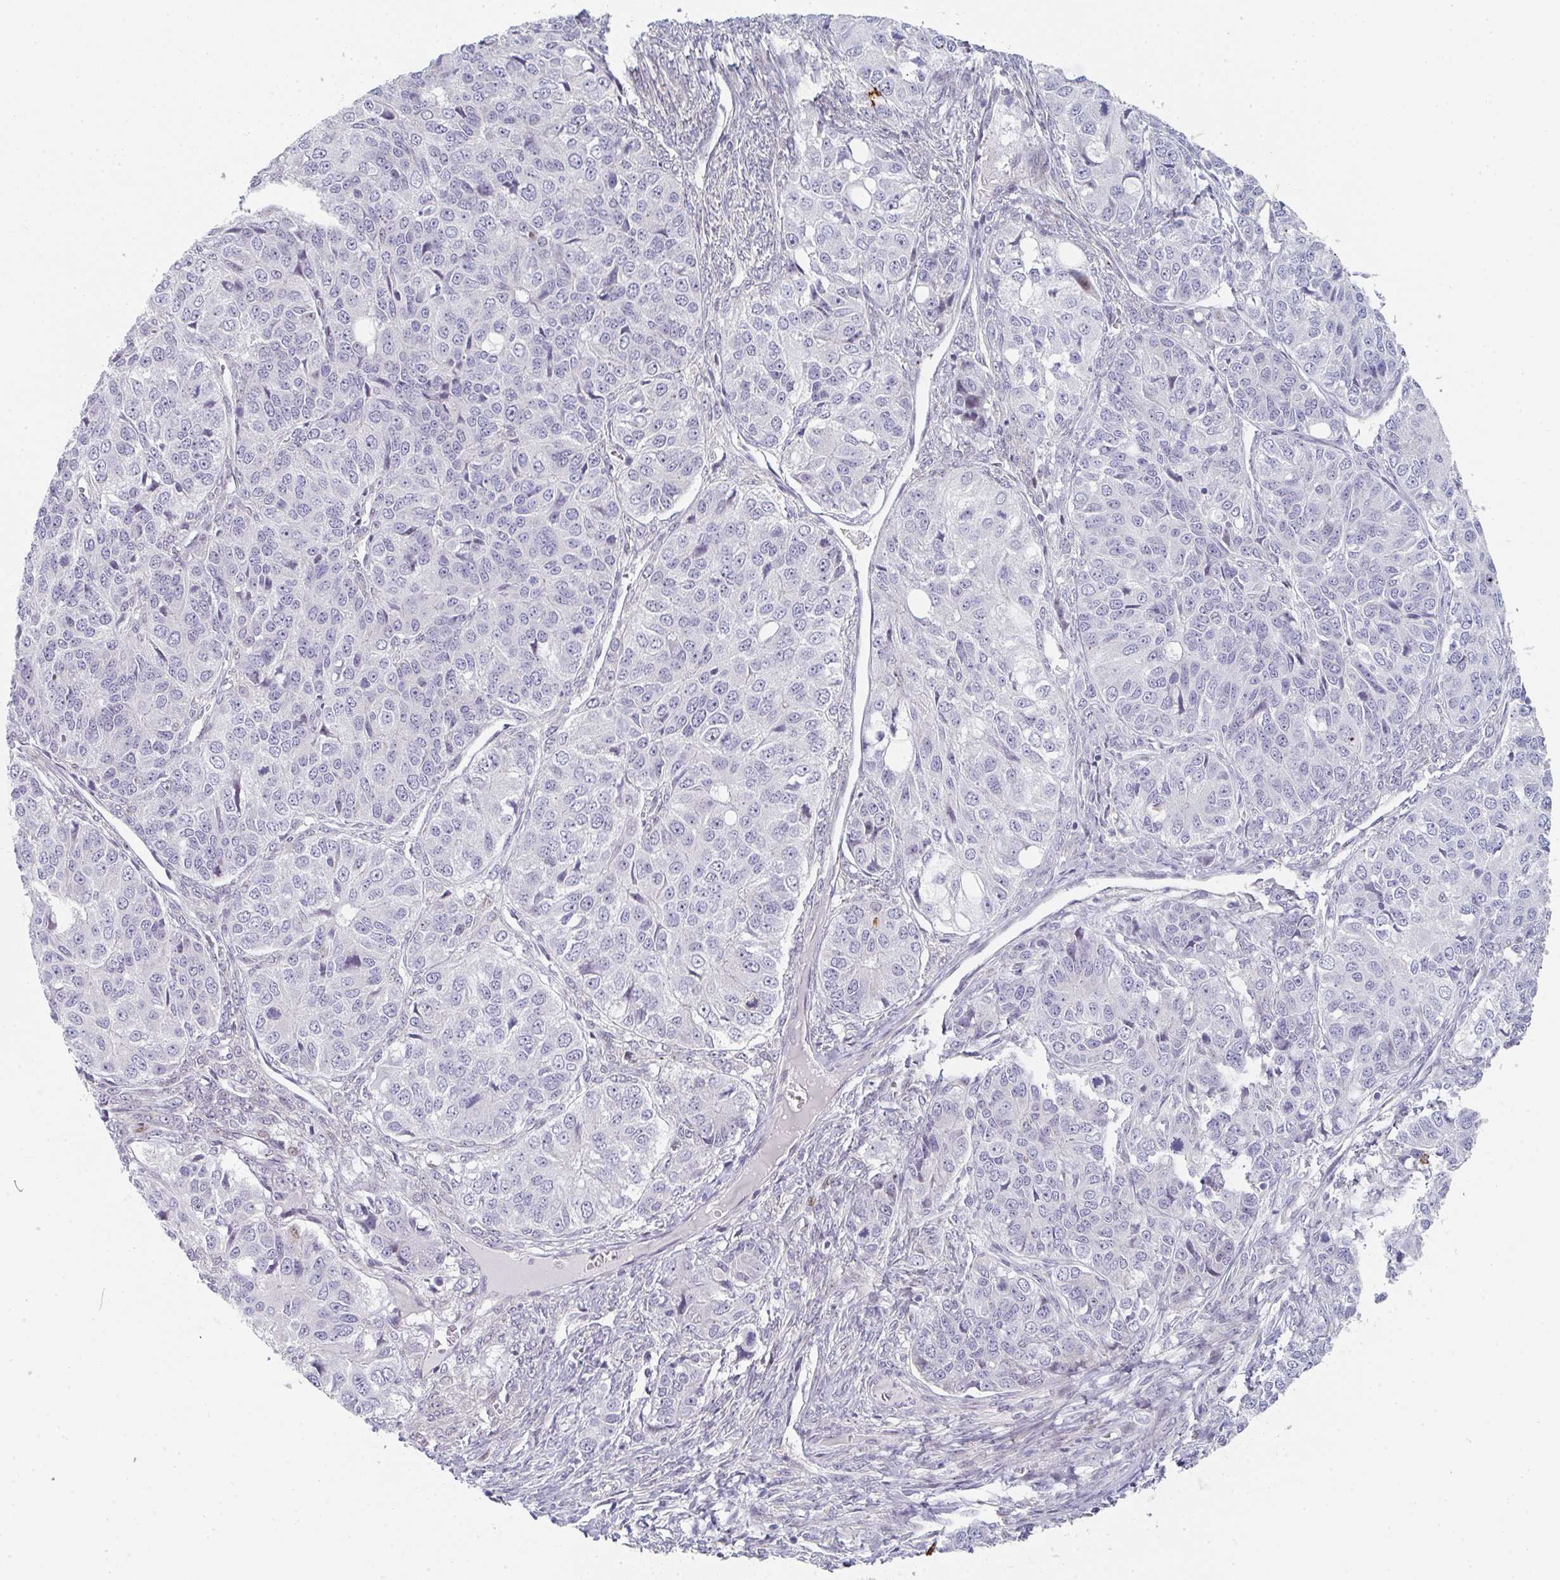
{"staining": {"intensity": "negative", "quantity": "none", "location": "none"}, "tissue": "ovarian cancer", "cell_type": "Tumor cells", "image_type": "cancer", "snomed": [{"axis": "morphology", "description": "Carcinoma, endometroid"}, {"axis": "topography", "description": "Ovary"}], "caption": "Photomicrograph shows no significant protein expression in tumor cells of endometroid carcinoma (ovarian).", "gene": "POU2AF2", "patient": {"sex": "female", "age": 51}}